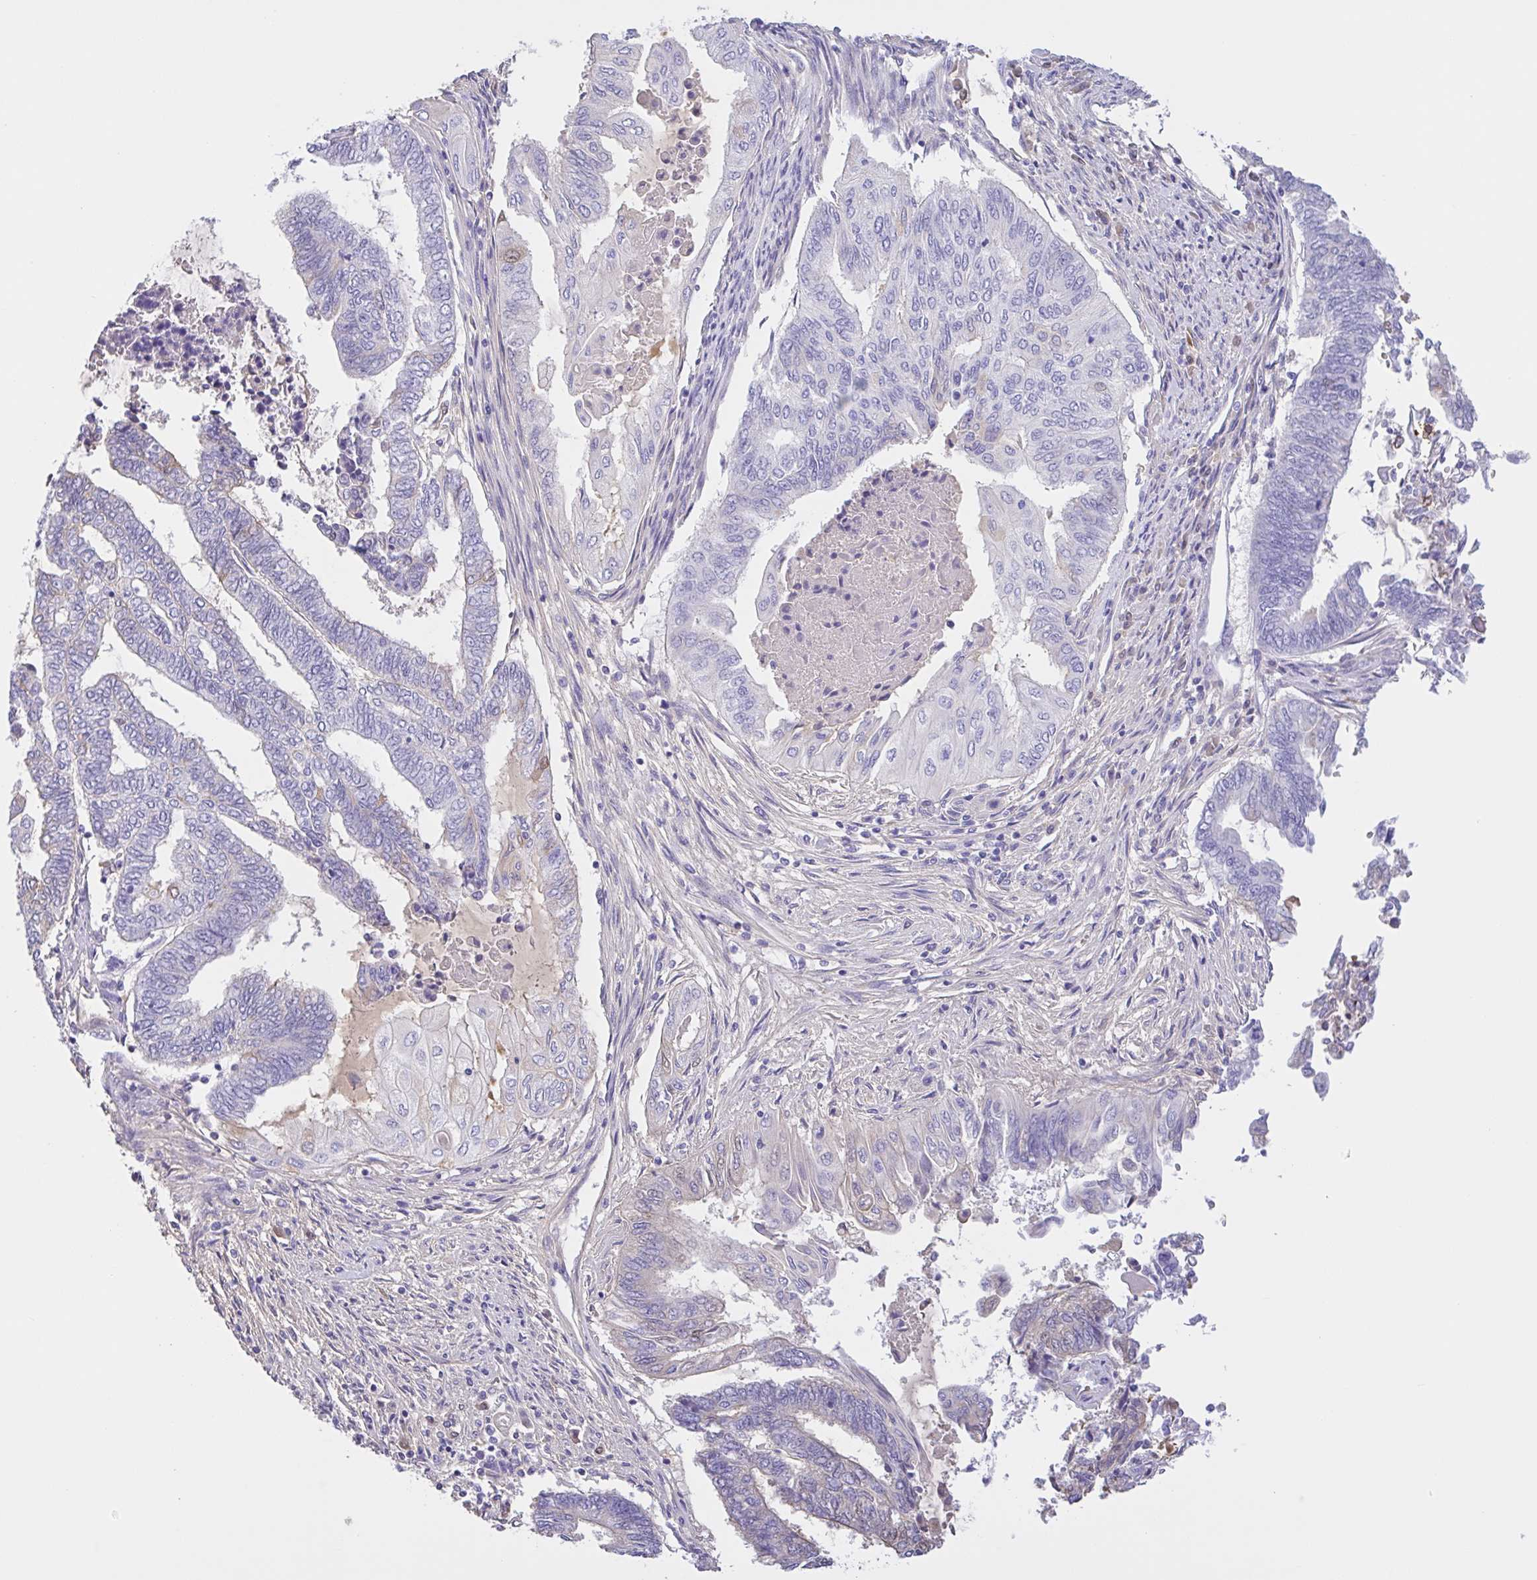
{"staining": {"intensity": "weak", "quantity": "<25%", "location": "cytoplasmic/membranous"}, "tissue": "endometrial cancer", "cell_type": "Tumor cells", "image_type": "cancer", "snomed": [{"axis": "morphology", "description": "Adenocarcinoma, NOS"}, {"axis": "topography", "description": "Uterus"}, {"axis": "topography", "description": "Endometrium"}], "caption": "IHC histopathology image of endometrial cancer stained for a protein (brown), which displays no expression in tumor cells.", "gene": "LARGE2", "patient": {"sex": "female", "age": 70}}